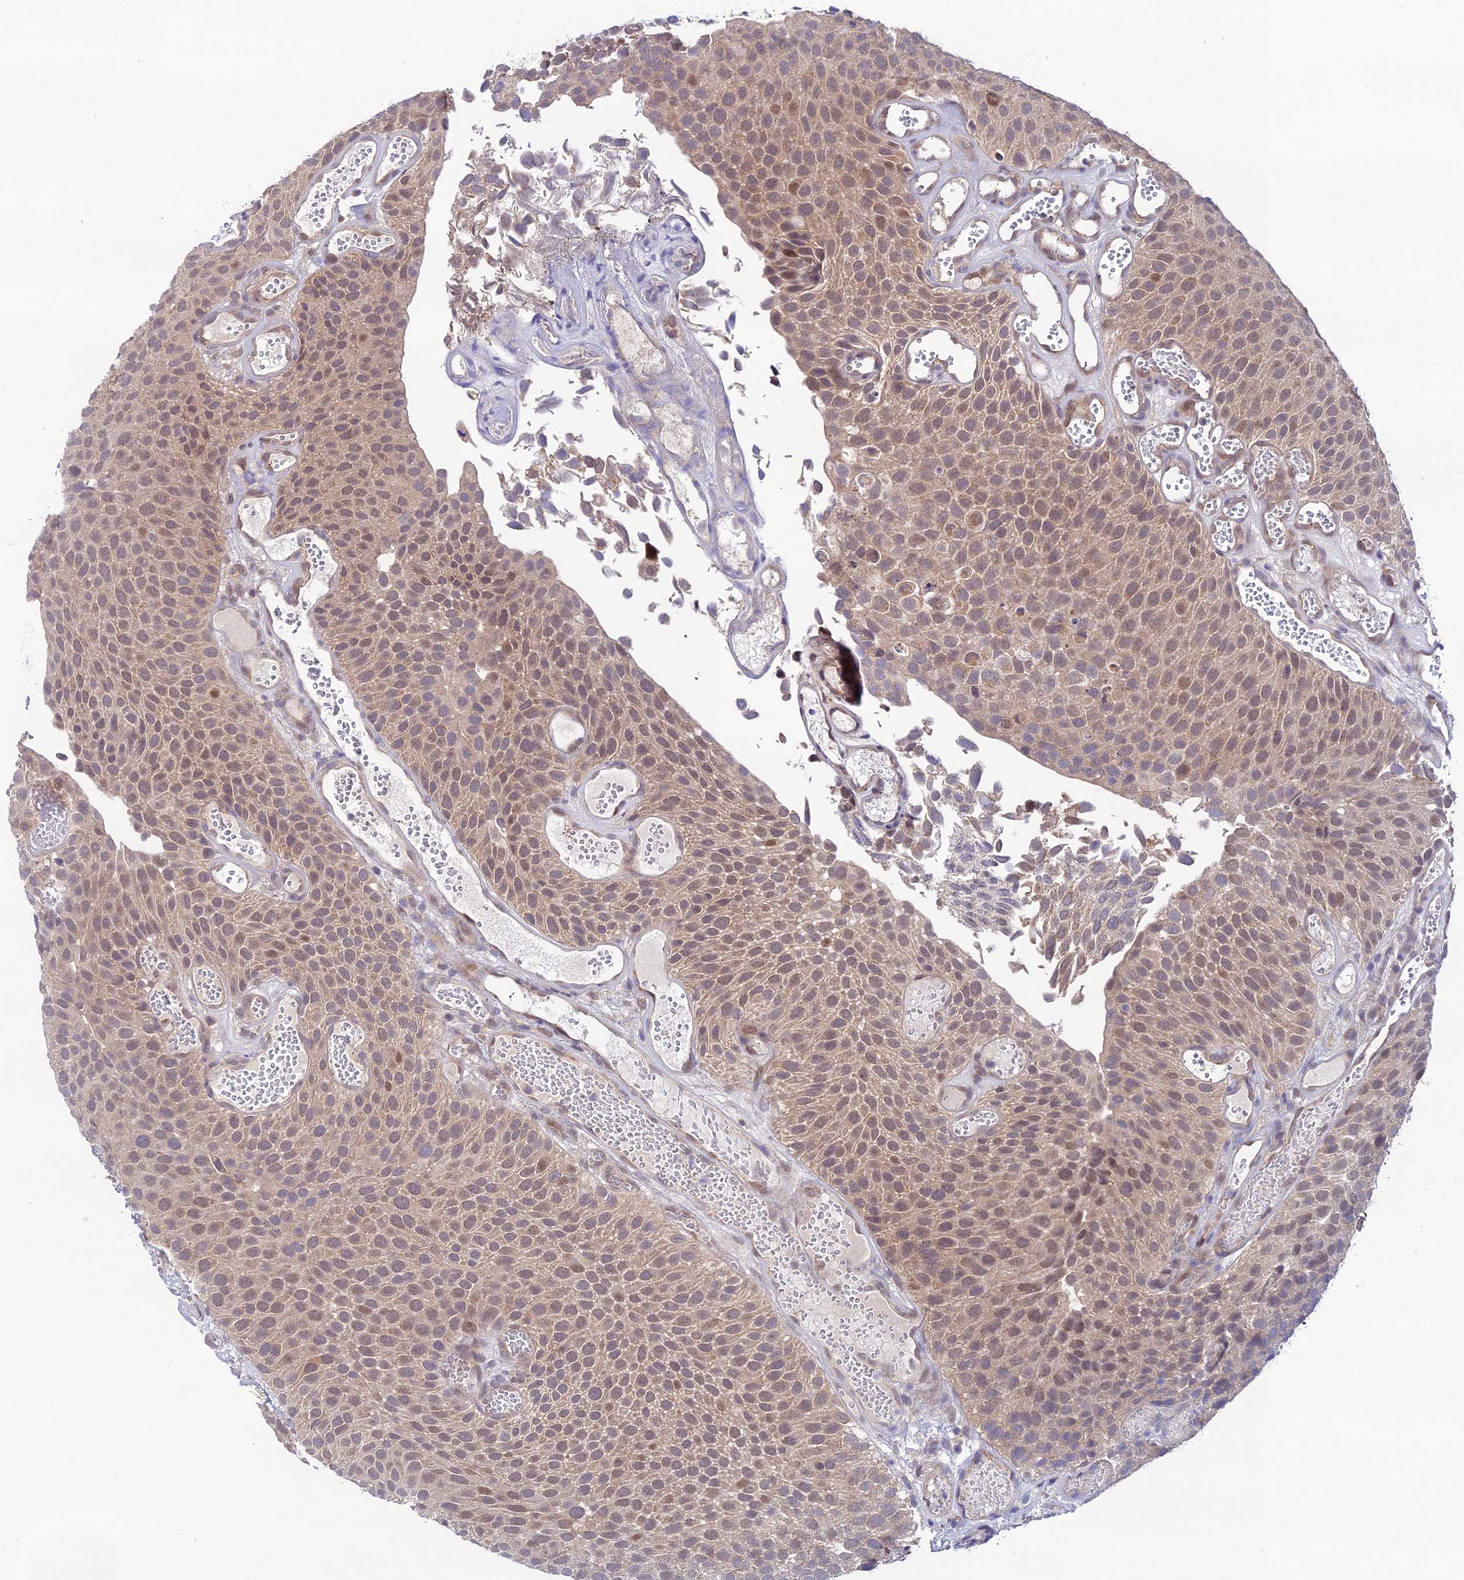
{"staining": {"intensity": "moderate", "quantity": ">75%", "location": "cytoplasmic/membranous,nuclear"}, "tissue": "urothelial cancer", "cell_type": "Tumor cells", "image_type": "cancer", "snomed": [{"axis": "morphology", "description": "Urothelial carcinoma, Low grade"}, {"axis": "topography", "description": "Urinary bladder"}], "caption": "Urothelial carcinoma (low-grade) stained for a protein shows moderate cytoplasmic/membranous and nuclear positivity in tumor cells. (Brightfield microscopy of DAB IHC at high magnification).", "gene": "TRIM40", "patient": {"sex": "male", "age": 89}}